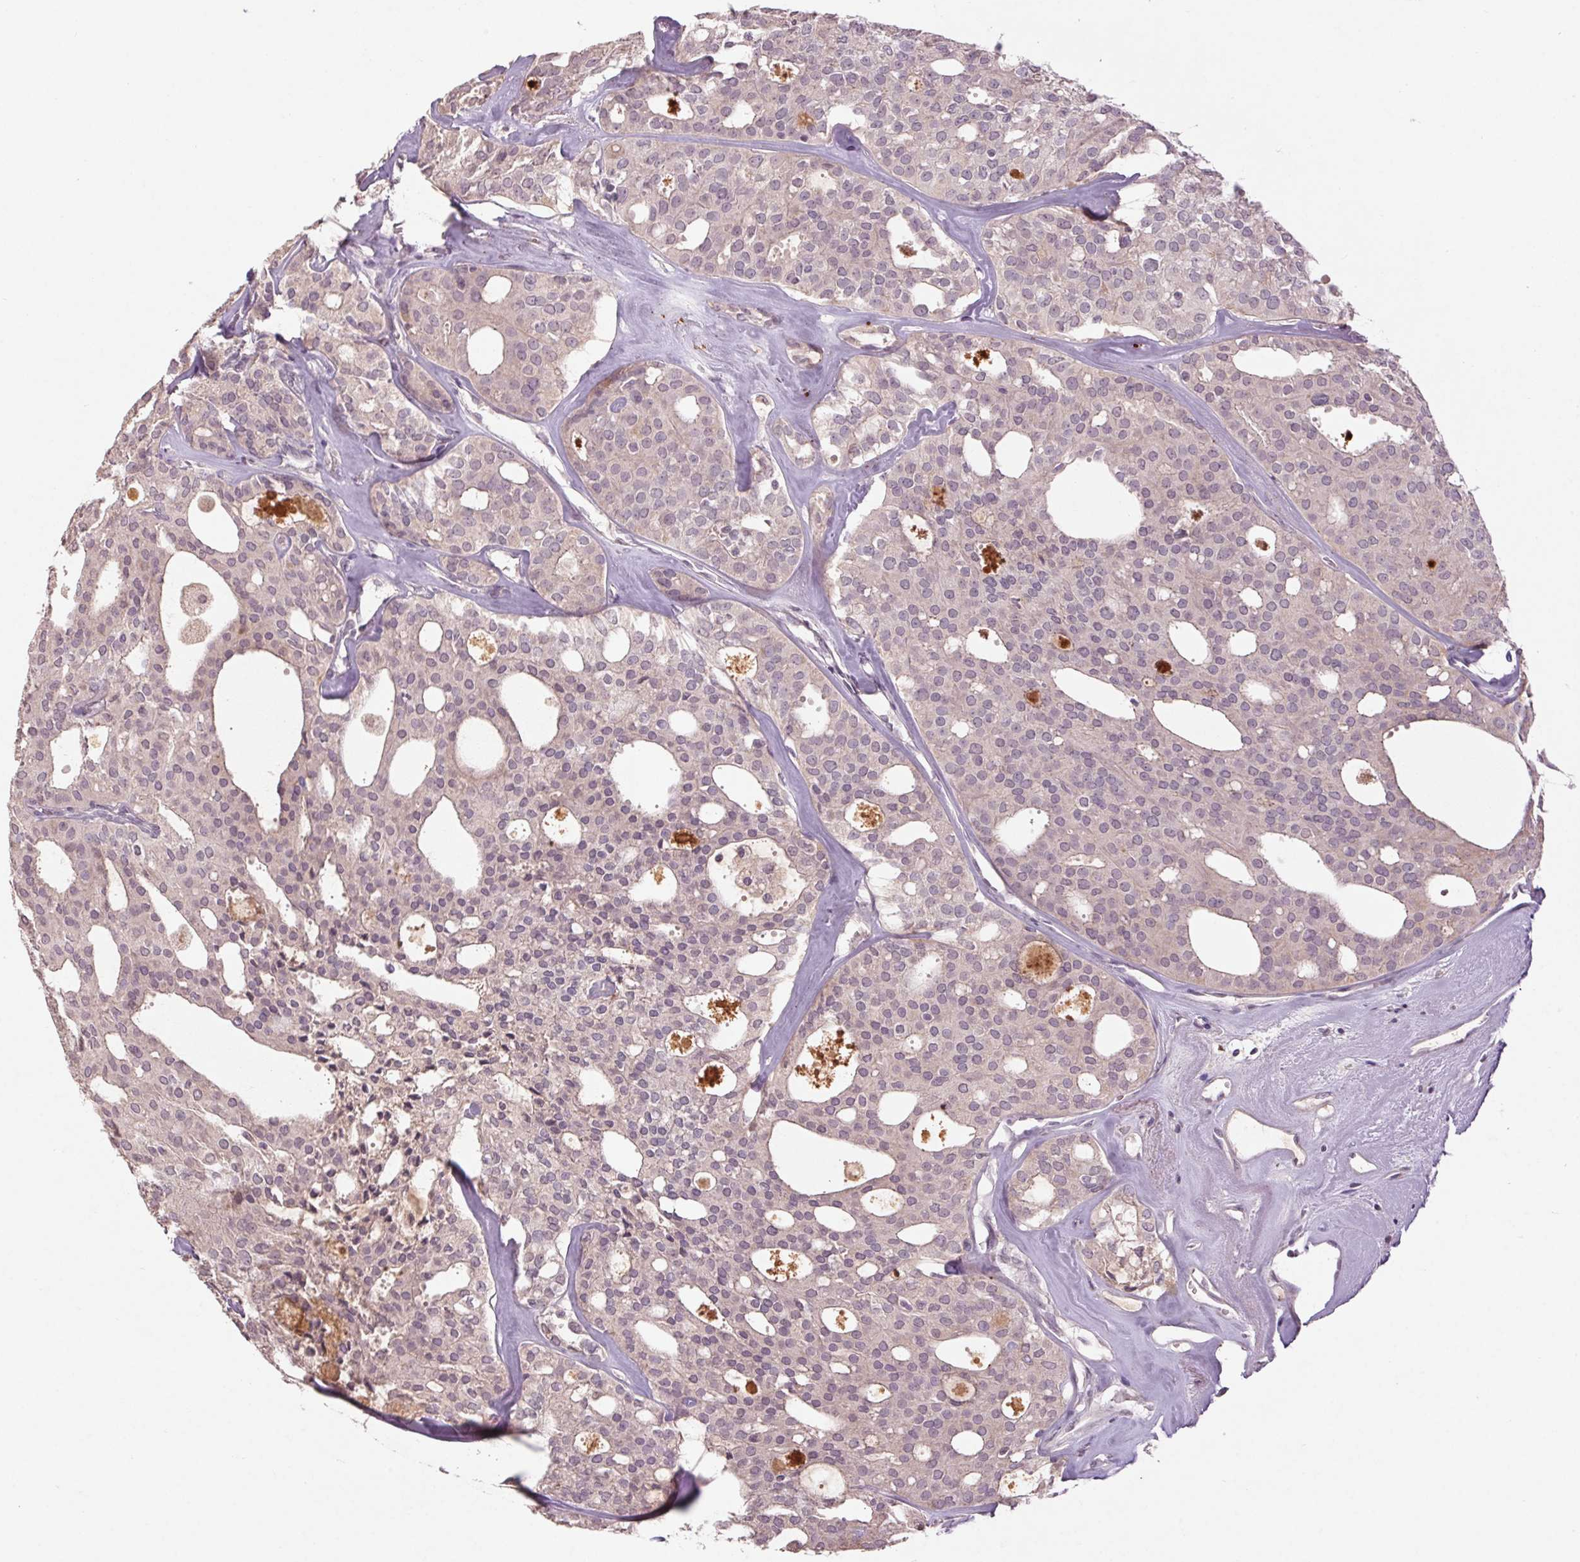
{"staining": {"intensity": "negative", "quantity": "none", "location": "none"}, "tissue": "thyroid cancer", "cell_type": "Tumor cells", "image_type": "cancer", "snomed": [{"axis": "morphology", "description": "Follicular adenoma carcinoma, NOS"}, {"axis": "topography", "description": "Thyroid gland"}], "caption": "Immunohistochemical staining of human thyroid cancer (follicular adenoma carcinoma) reveals no significant positivity in tumor cells. Nuclei are stained in blue.", "gene": "KLRC3", "patient": {"sex": "male", "age": 75}}